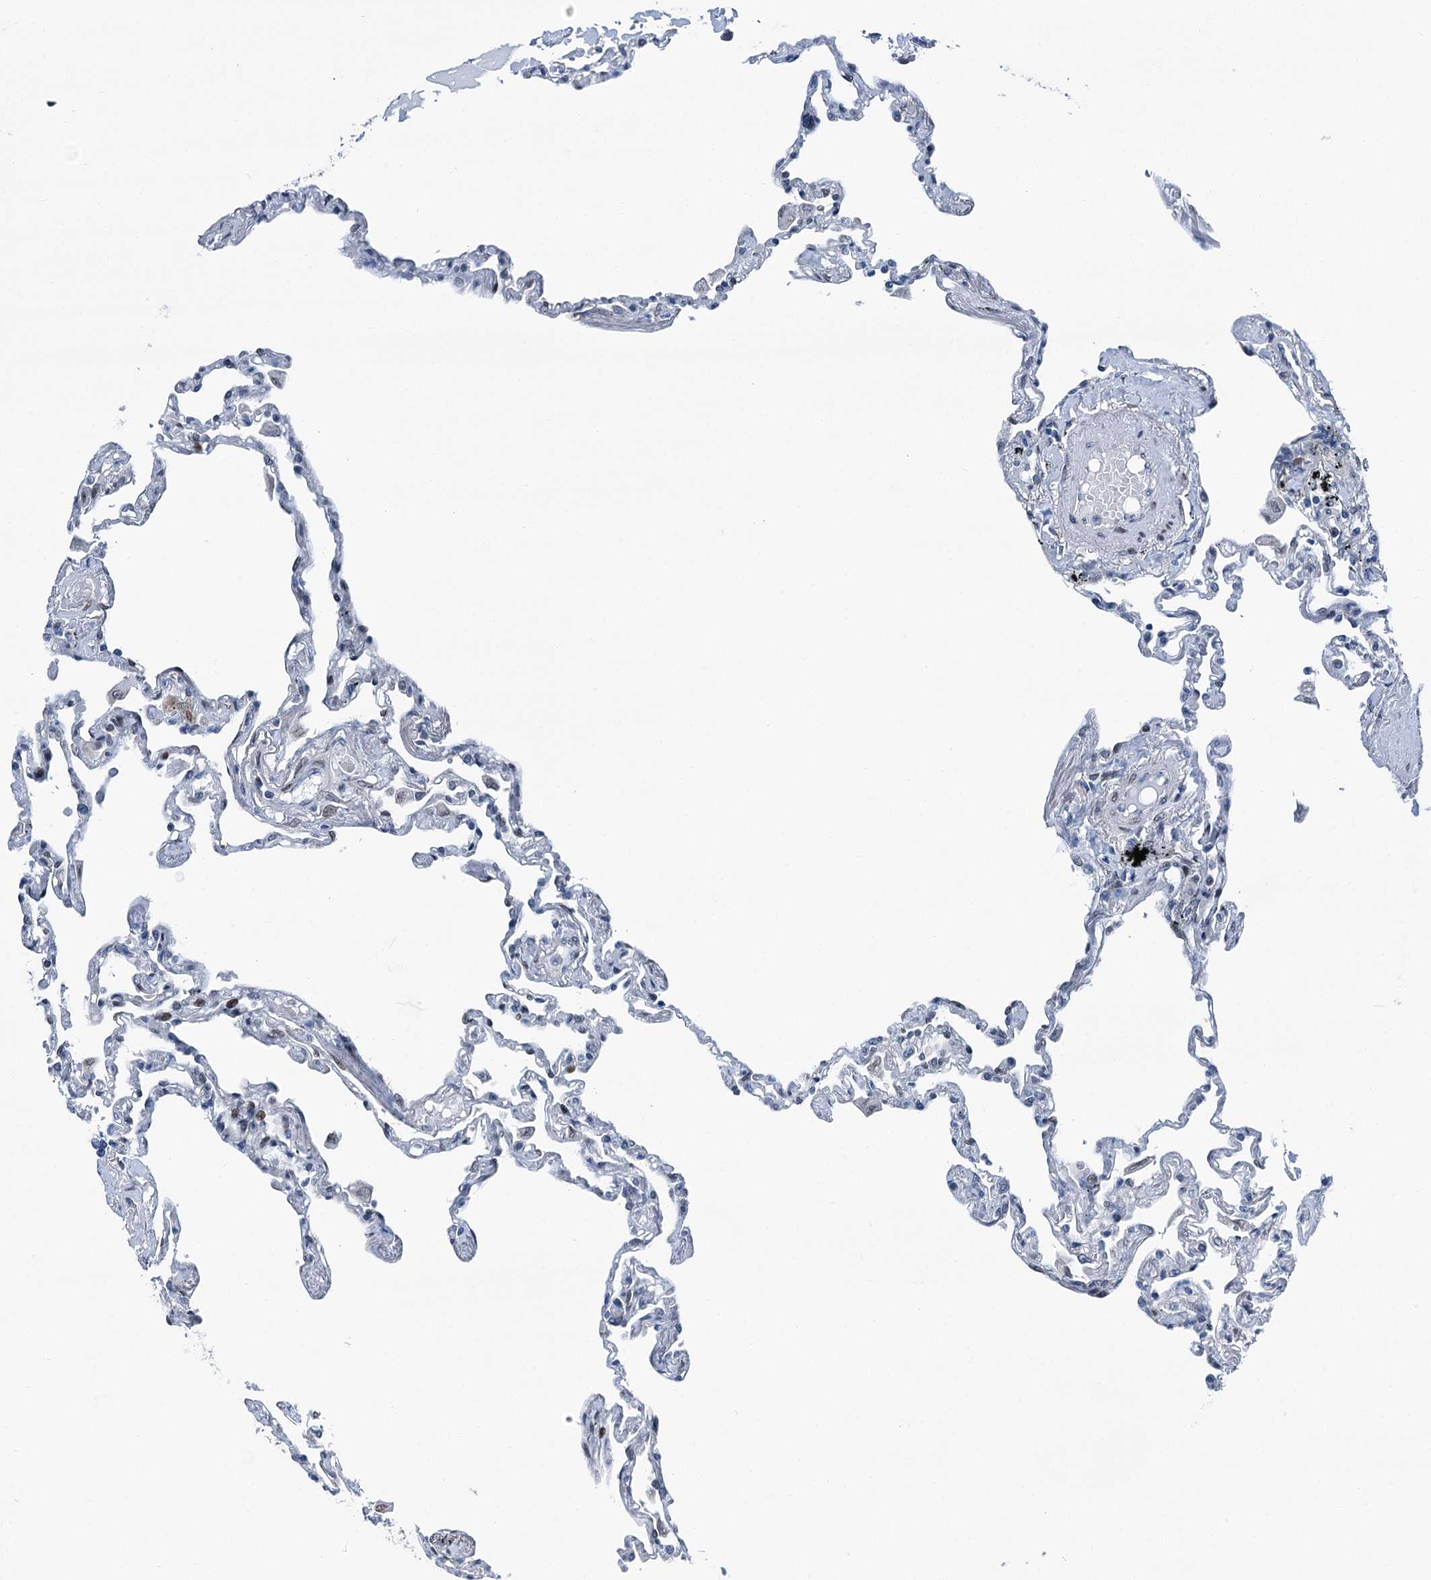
{"staining": {"intensity": "moderate", "quantity": "<25%", "location": "cytoplasmic/membranous"}, "tissue": "lung", "cell_type": "Alveolar cells", "image_type": "normal", "snomed": [{"axis": "morphology", "description": "Normal tissue, NOS"}, {"axis": "topography", "description": "Lung"}], "caption": "Immunohistochemistry (DAB) staining of normal lung exhibits moderate cytoplasmic/membranous protein staining in approximately <25% of alveolar cells.", "gene": "MRPL14", "patient": {"sex": "female", "age": 67}}